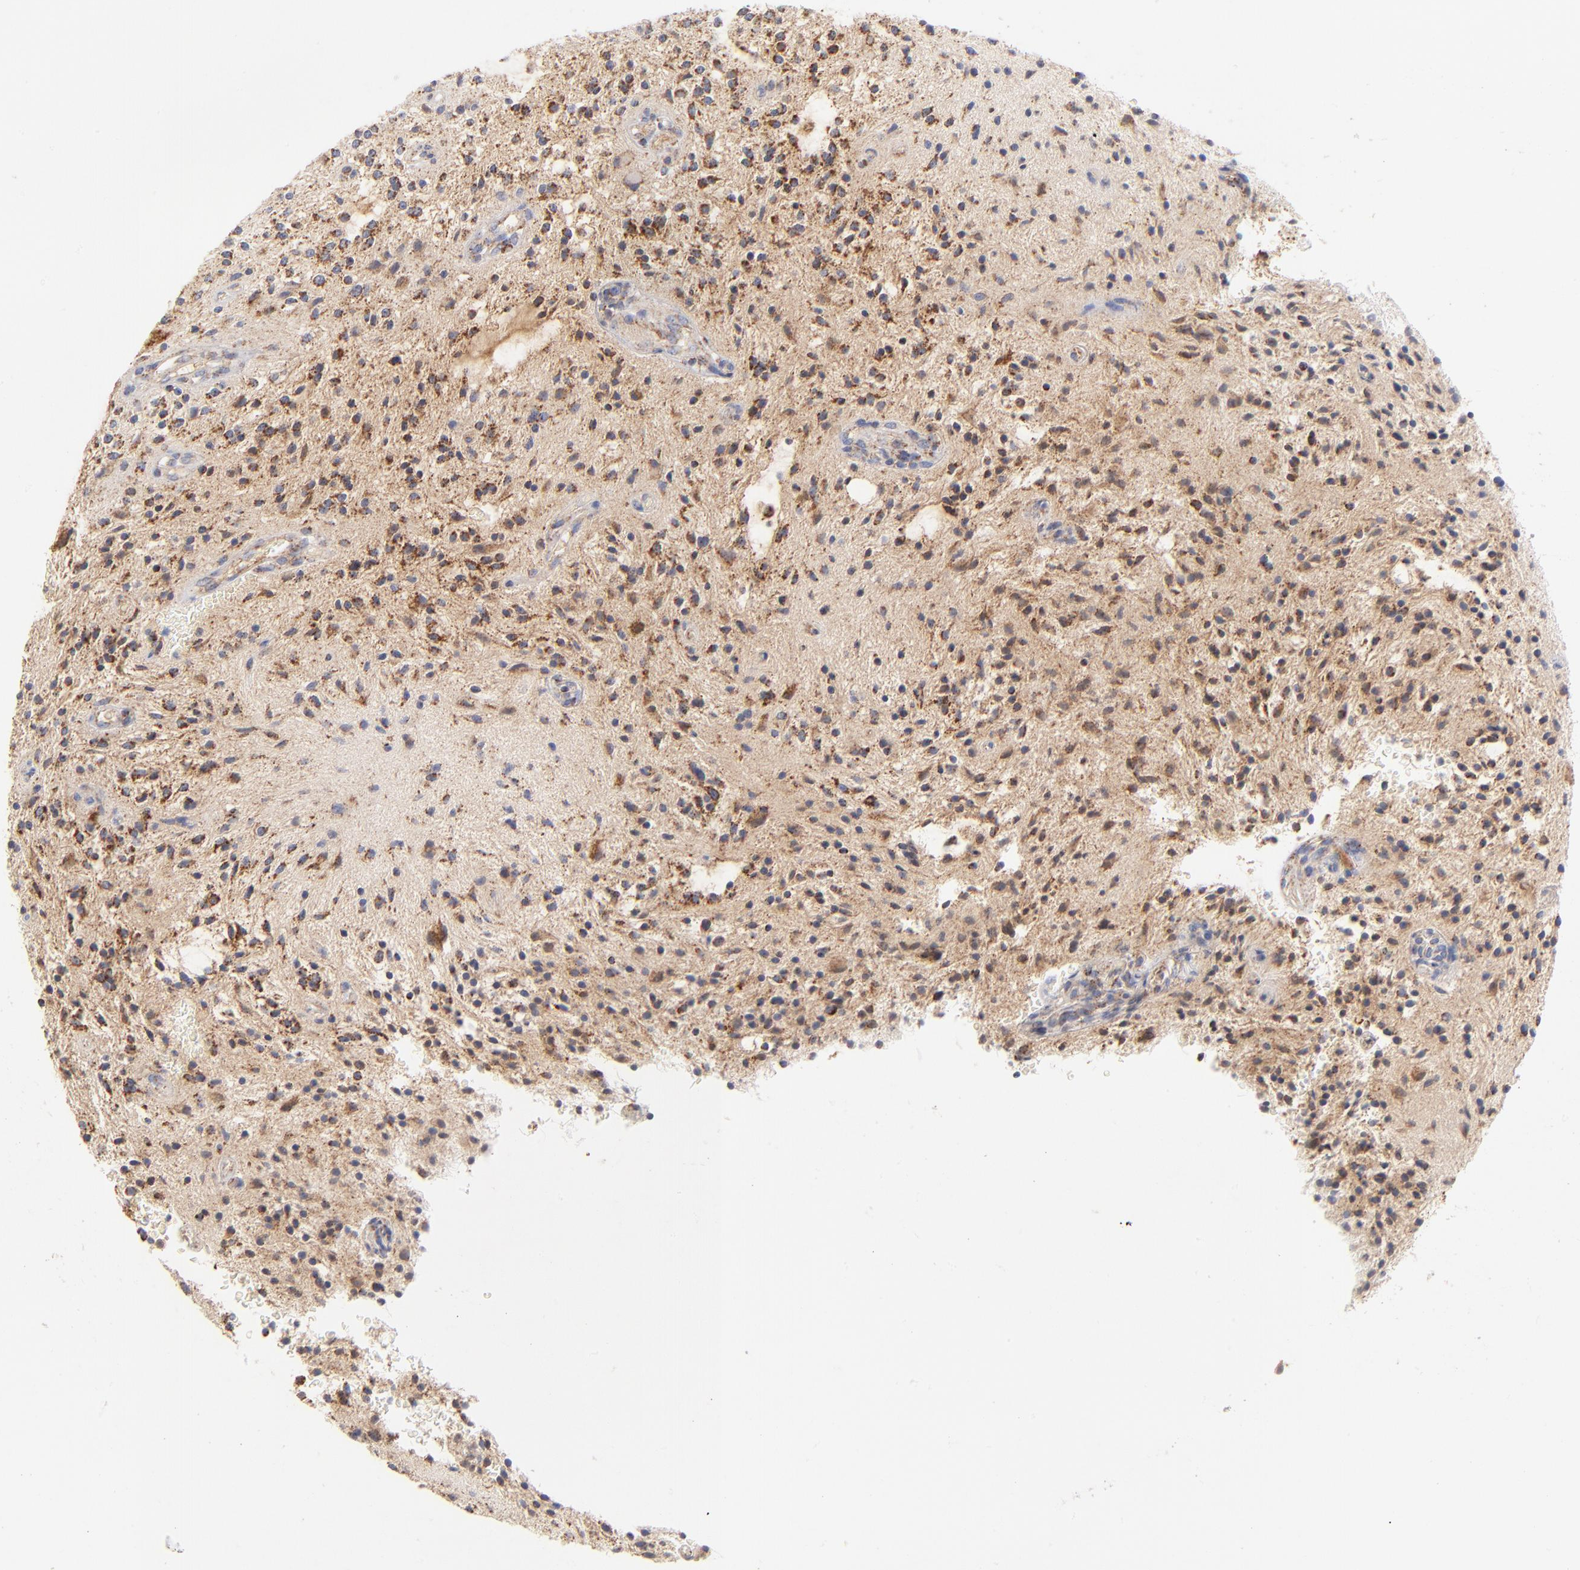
{"staining": {"intensity": "moderate", "quantity": ">75%", "location": "cytoplasmic/membranous"}, "tissue": "glioma", "cell_type": "Tumor cells", "image_type": "cancer", "snomed": [{"axis": "morphology", "description": "Glioma, malignant, NOS"}, {"axis": "topography", "description": "Cerebellum"}], "caption": "Protein expression analysis of glioma shows moderate cytoplasmic/membranous staining in approximately >75% of tumor cells. The protein of interest is stained brown, and the nuclei are stained in blue (DAB IHC with brightfield microscopy, high magnification).", "gene": "DLAT", "patient": {"sex": "female", "age": 10}}